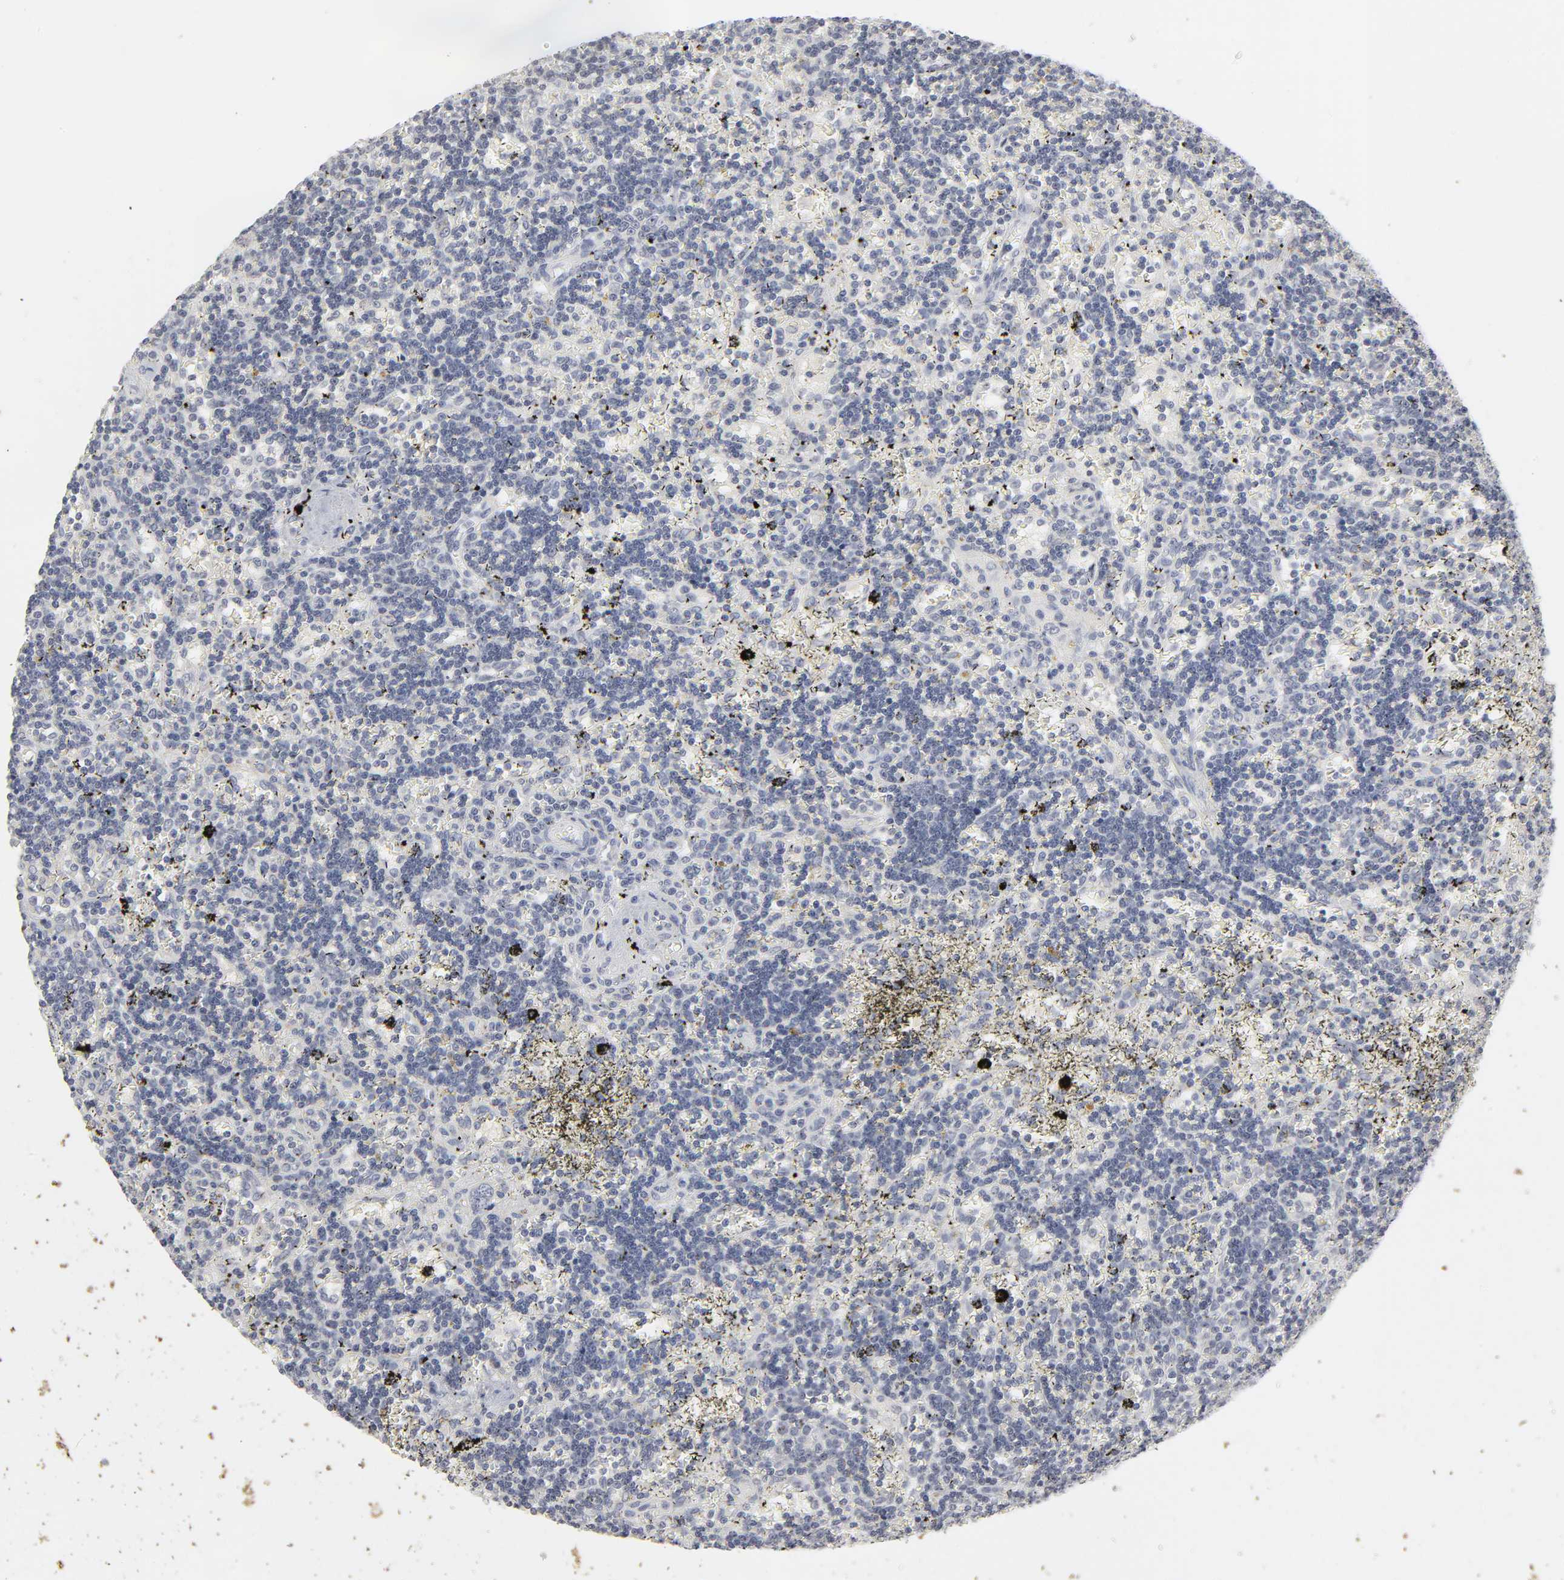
{"staining": {"intensity": "negative", "quantity": "none", "location": "none"}, "tissue": "lymphoma", "cell_type": "Tumor cells", "image_type": "cancer", "snomed": [{"axis": "morphology", "description": "Malignant lymphoma, non-Hodgkin's type, Low grade"}, {"axis": "topography", "description": "Spleen"}], "caption": "There is no significant staining in tumor cells of low-grade malignant lymphoma, non-Hodgkin's type.", "gene": "TCAP", "patient": {"sex": "male", "age": 60}}